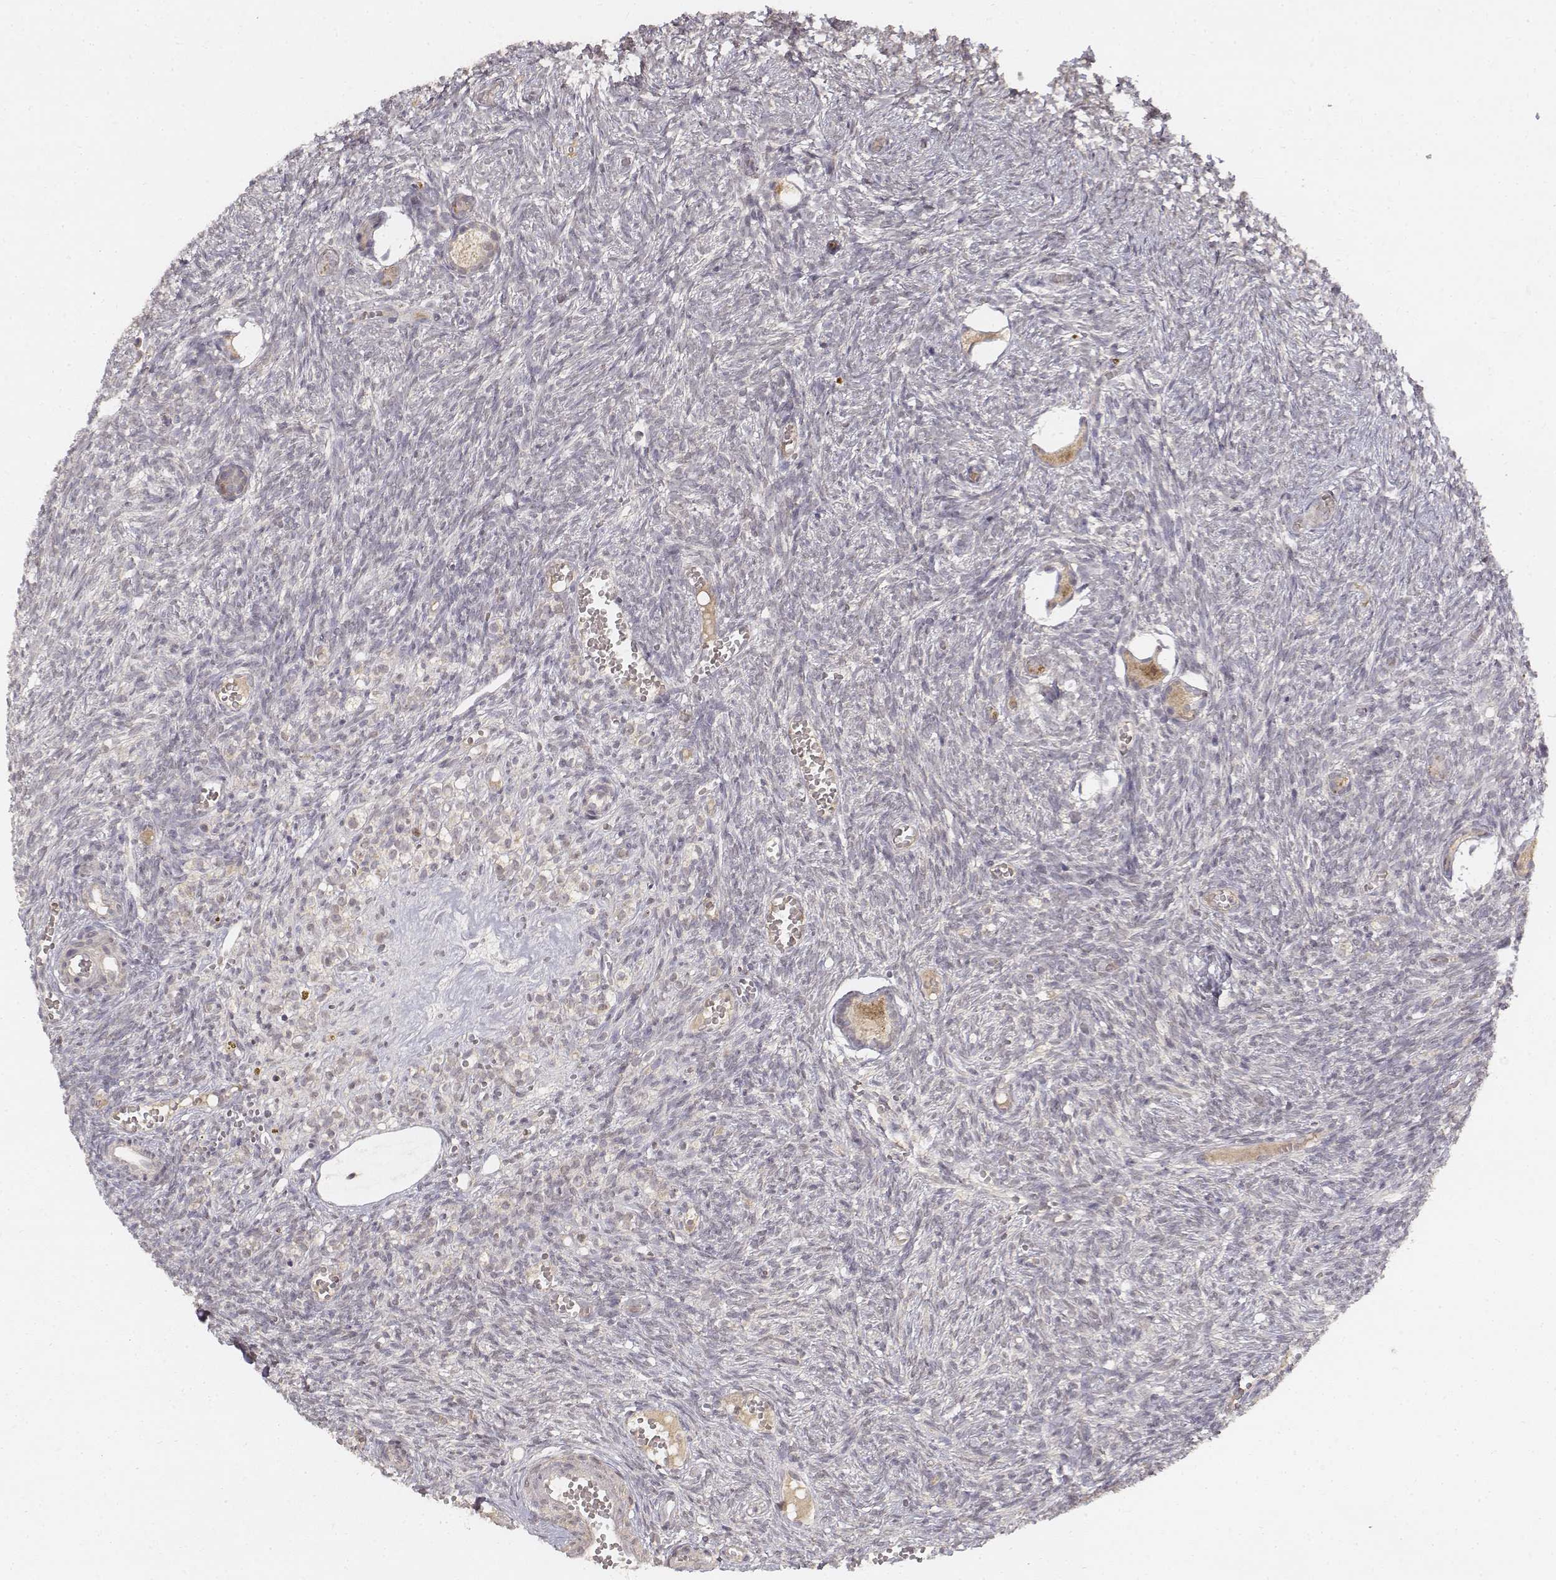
{"staining": {"intensity": "weak", "quantity": ">75%", "location": "cytoplasmic/membranous"}, "tissue": "ovary", "cell_type": "Follicle cells", "image_type": "normal", "snomed": [{"axis": "morphology", "description": "Normal tissue, NOS"}, {"axis": "topography", "description": "Ovary"}], "caption": "Ovary stained with DAB (3,3'-diaminobenzidine) immunohistochemistry (IHC) demonstrates low levels of weak cytoplasmic/membranous staining in approximately >75% of follicle cells.", "gene": "FANCD2", "patient": {"sex": "female", "age": 43}}